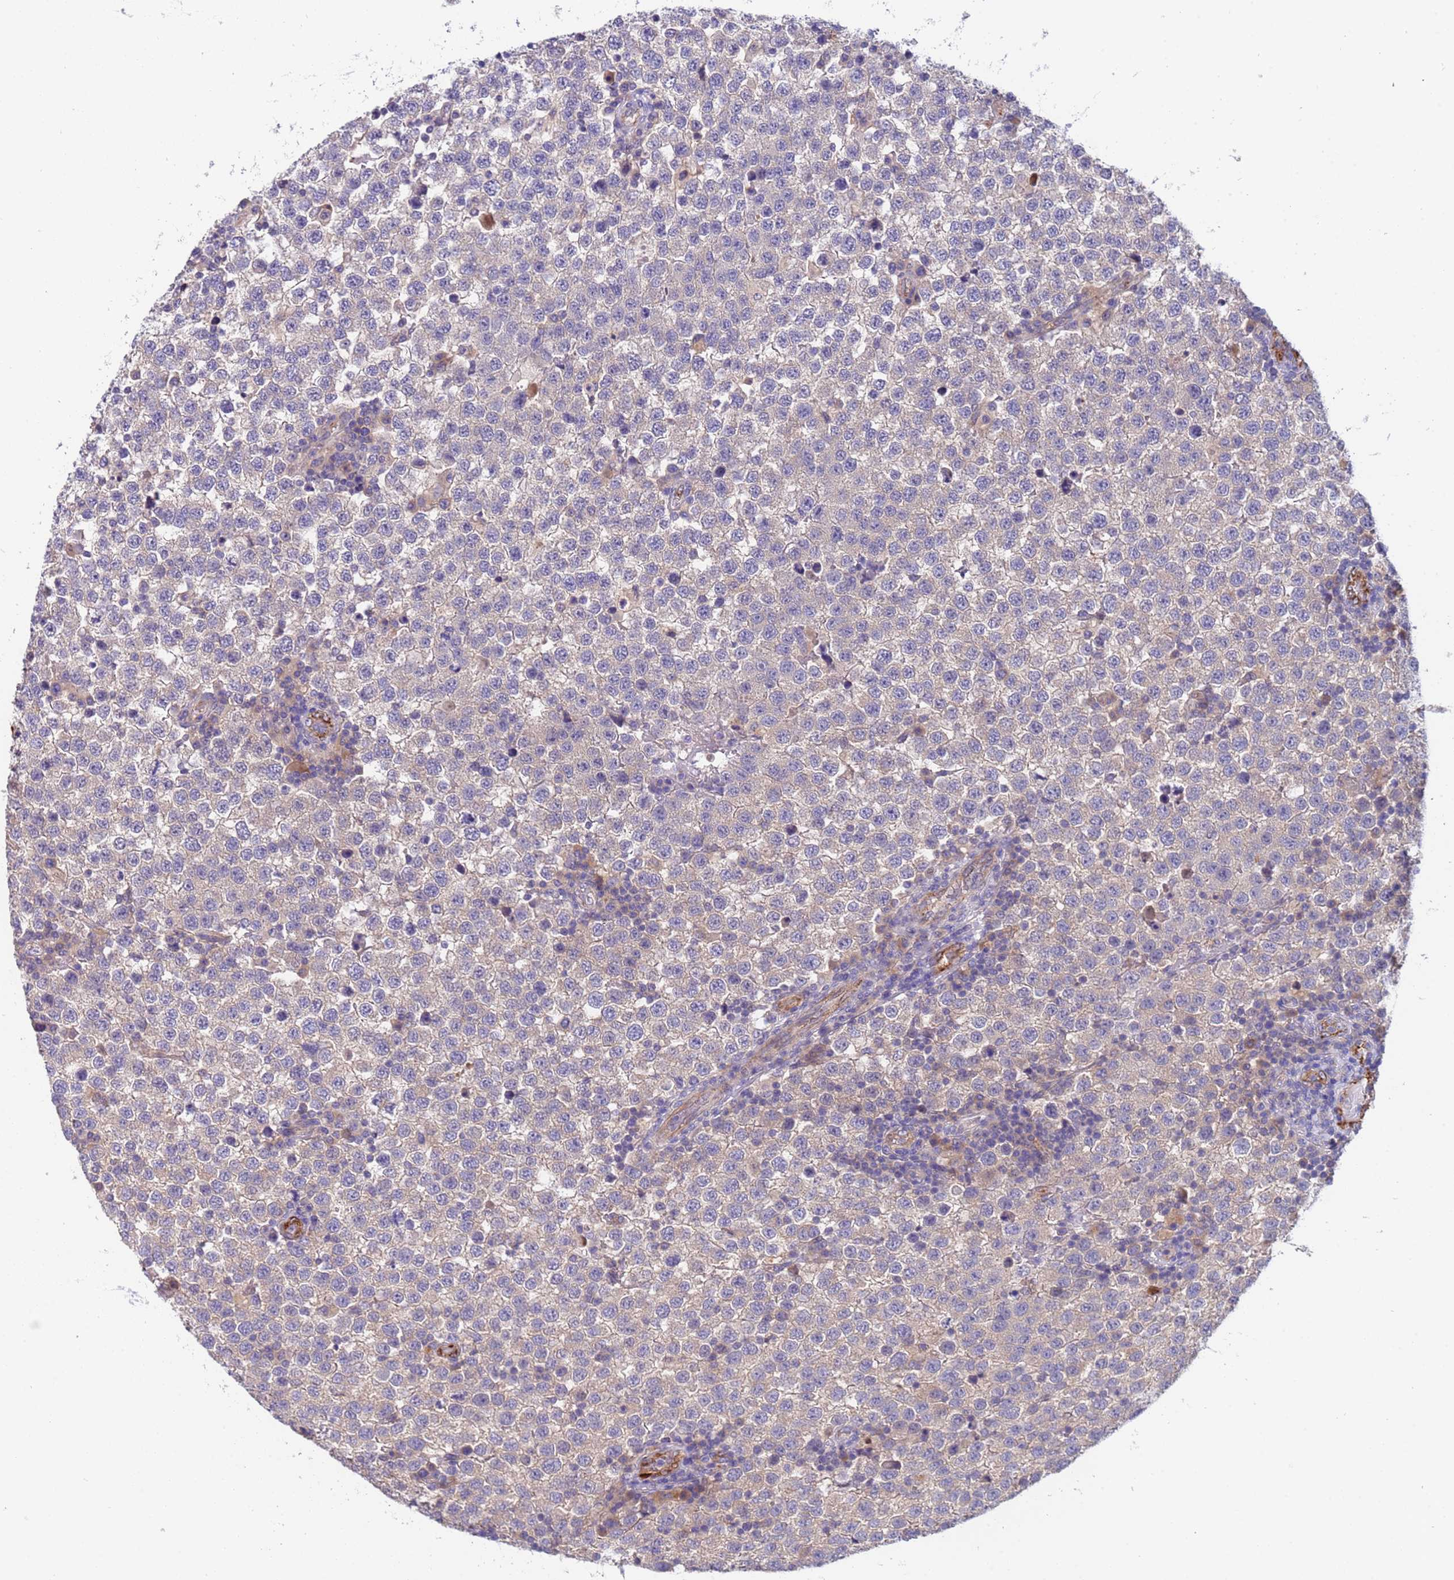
{"staining": {"intensity": "weak", "quantity": "<25%", "location": "cytoplasmic/membranous"}, "tissue": "testis cancer", "cell_type": "Tumor cells", "image_type": "cancer", "snomed": [{"axis": "morphology", "description": "Seminoma, NOS"}, {"axis": "topography", "description": "Testis"}], "caption": "The IHC image has no significant staining in tumor cells of testis seminoma tissue. (DAB (3,3'-diaminobenzidine) IHC with hematoxylin counter stain).", "gene": "ZNF248", "patient": {"sex": "male", "age": 34}}